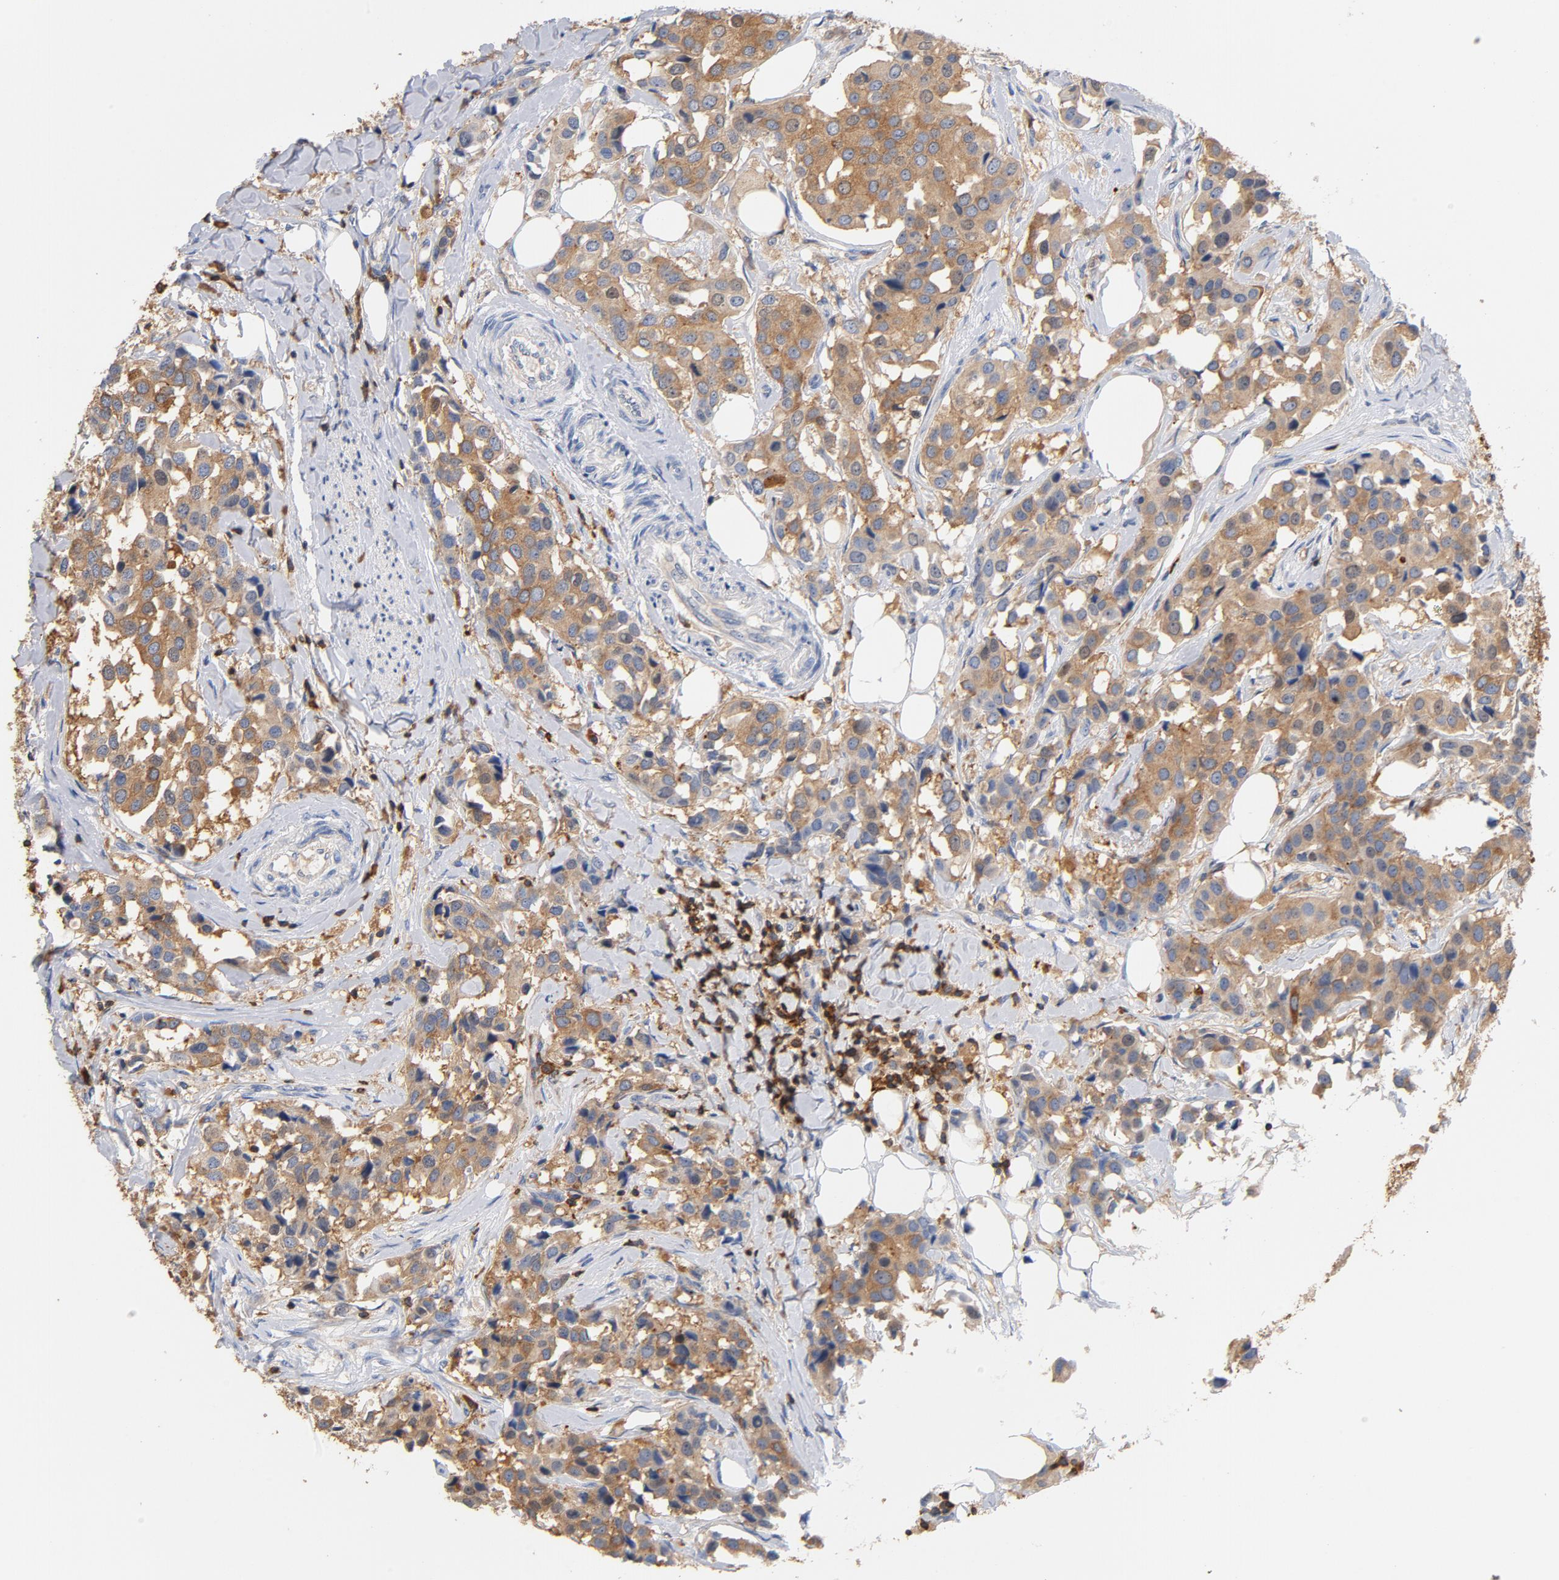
{"staining": {"intensity": "weak", "quantity": ">75%", "location": "cytoplasmic/membranous"}, "tissue": "breast cancer", "cell_type": "Tumor cells", "image_type": "cancer", "snomed": [{"axis": "morphology", "description": "Duct carcinoma"}, {"axis": "topography", "description": "Breast"}], "caption": "Breast cancer stained for a protein (brown) reveals weak cytoplasmic/membranous positive positivity in approximately >75% of tumor cells.", "gene": "EZR", "patient": {"sex": "female", "age": 80}}